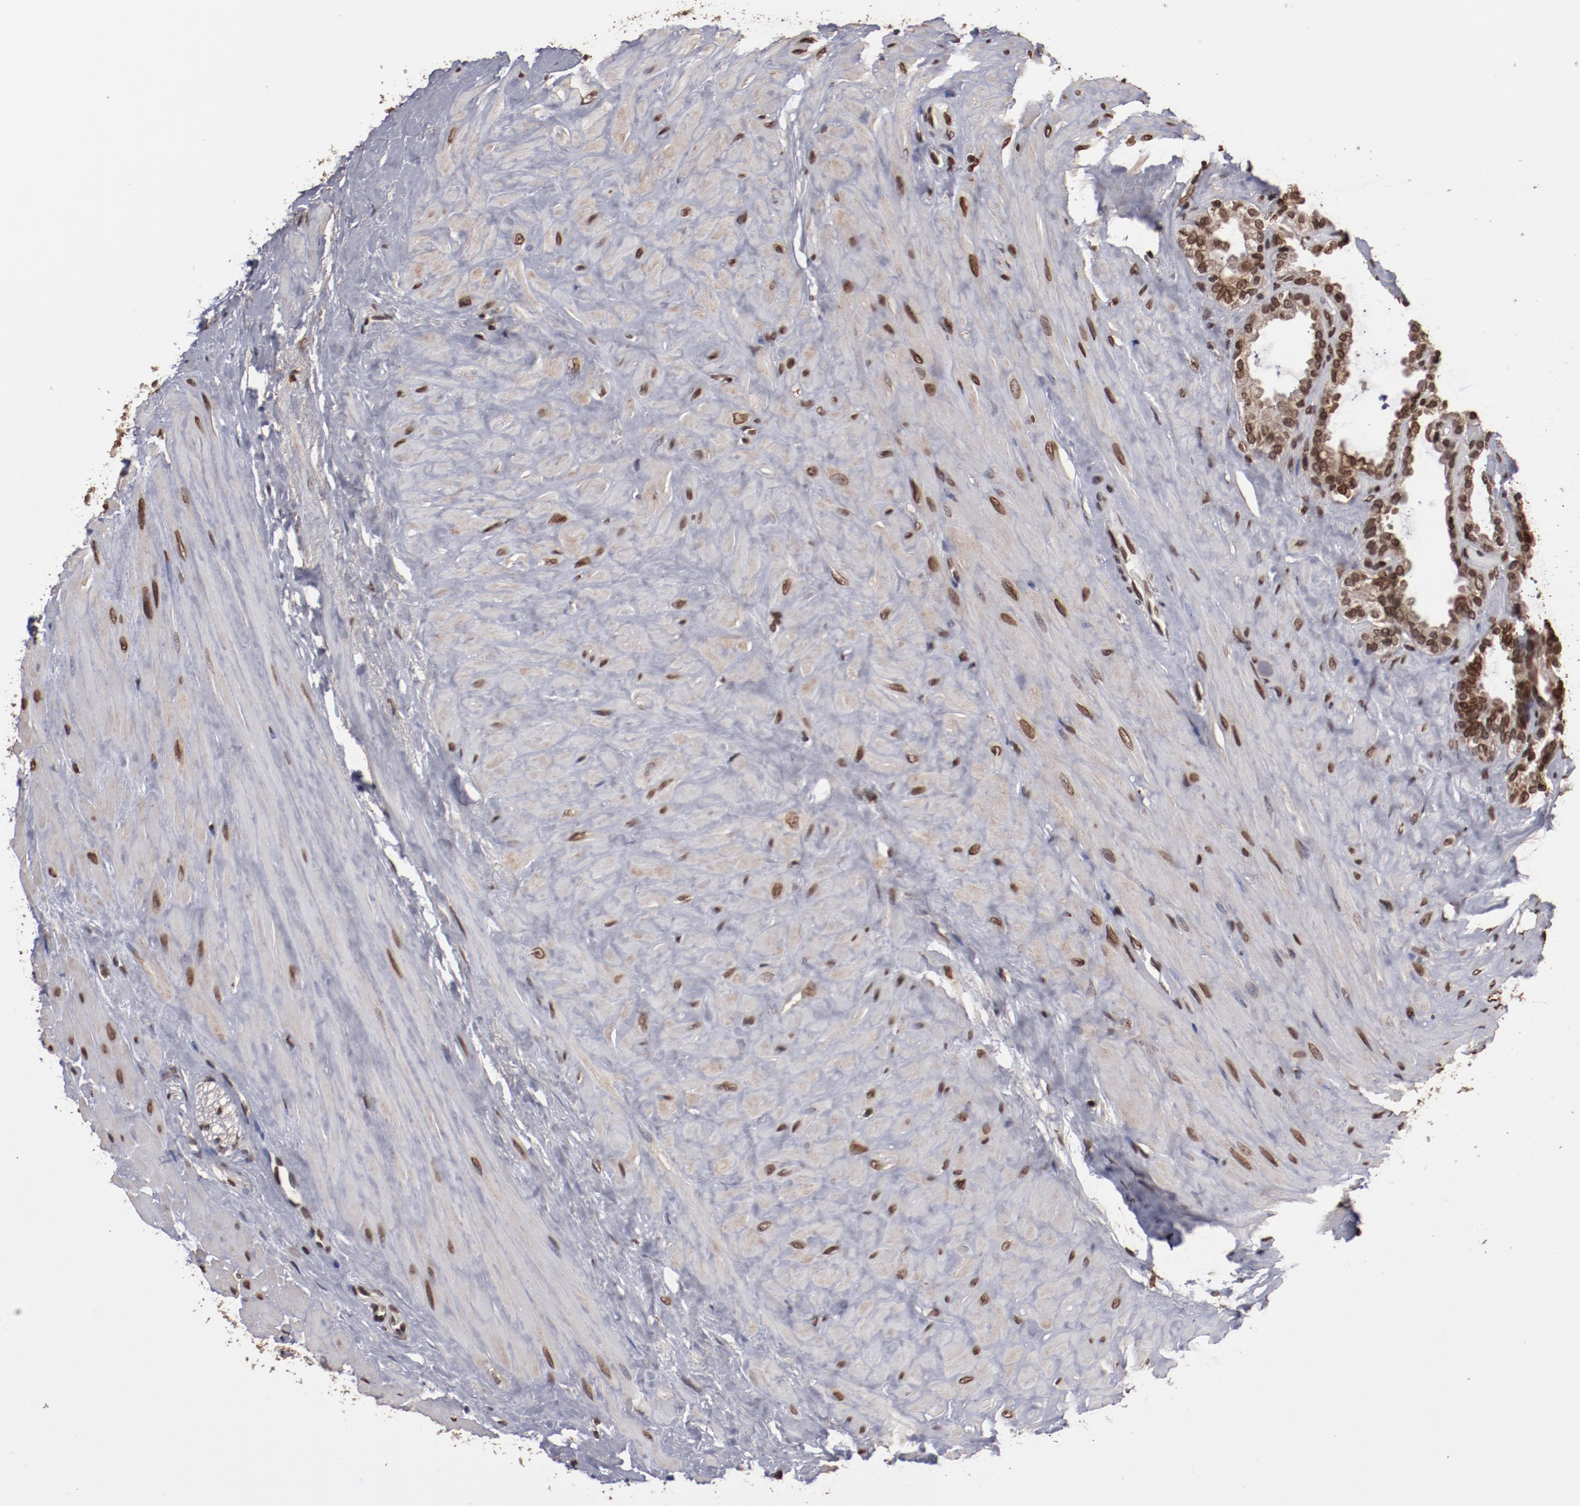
{"staining": {"intensity": "strong", "quantity": ">75%", "location": "nuclear"}, "tissue": "seminal vesicle", "cell_type": "Glandular cells", "image_type": "normal", "snomed": [{"axis": "morphology", "description": "Normal tissue, NOS"}, {"axis": "morphology", "description": "Inflammation, NOS"}, {"axis": "topography", "description": "Urinary bladder"}, {"axis": "topography", "description": "Prostate"}, {"axis": "topography", "description": "Seminal veicle"}], "caption": "A micrograph of seminal vesicle stained for a protein demonstrates strong nuclear brown staining in glandular cells.", "gene": "AKT1", "patient": {"sex": "male", "age": 82}}